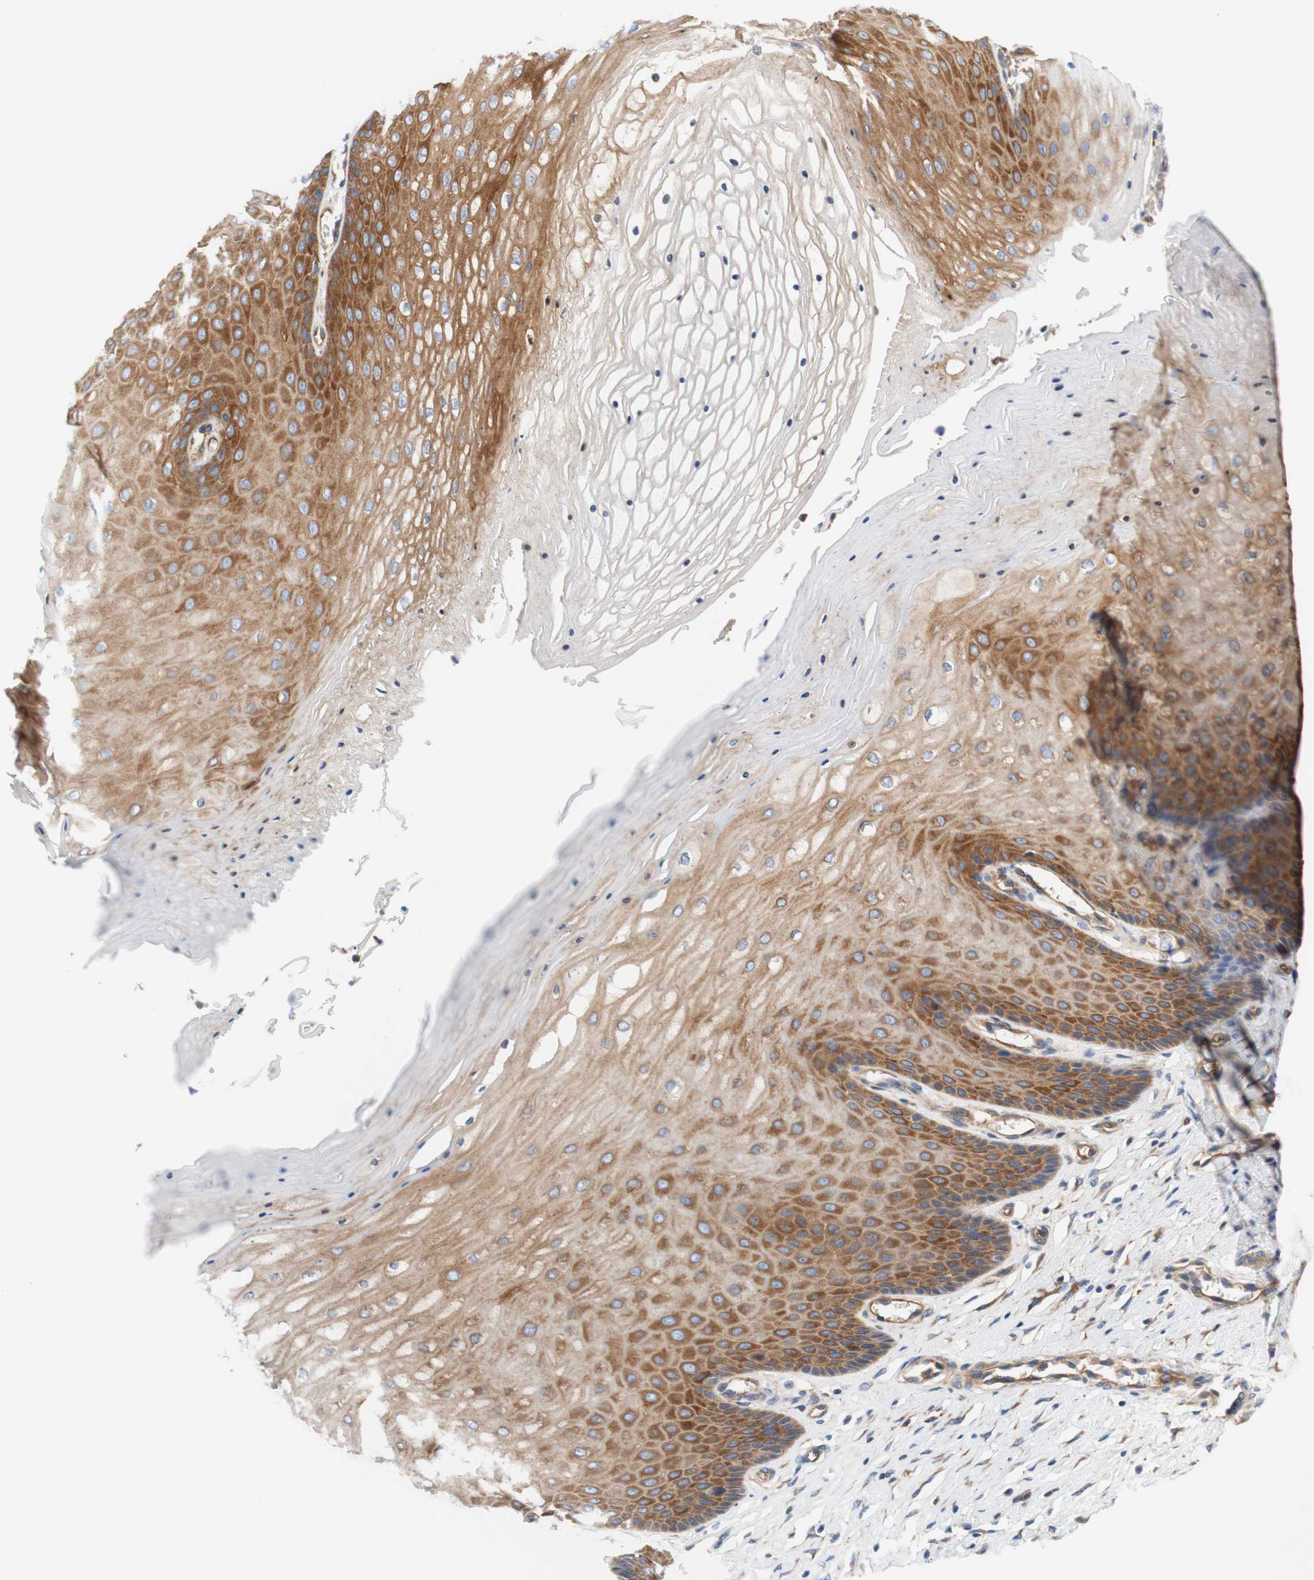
{"staining": {"intensity": "moderate", "quantity": ">75%", "location": "cytoplasmic/membranous"}, "tissue": "cervix", "cell_type": "Glandular cells", "image_type": "normal", "snomed": [{"axis": "morphology", "description": "Normal tissue, NOS"}, {"axis": "topography", "description": "Cervix"}], "caption": "DAB (3,3'-diaminobenzidine) immunohistochemical staining of normal cervix demonstrates moderate cytoplasmic/membranous protein staining in approximately >75% of glandular cells. (IHC, brightfield microscopy, high magnification).", "gene": "STOM", "patient": {"sex": "female", "age": 55}}